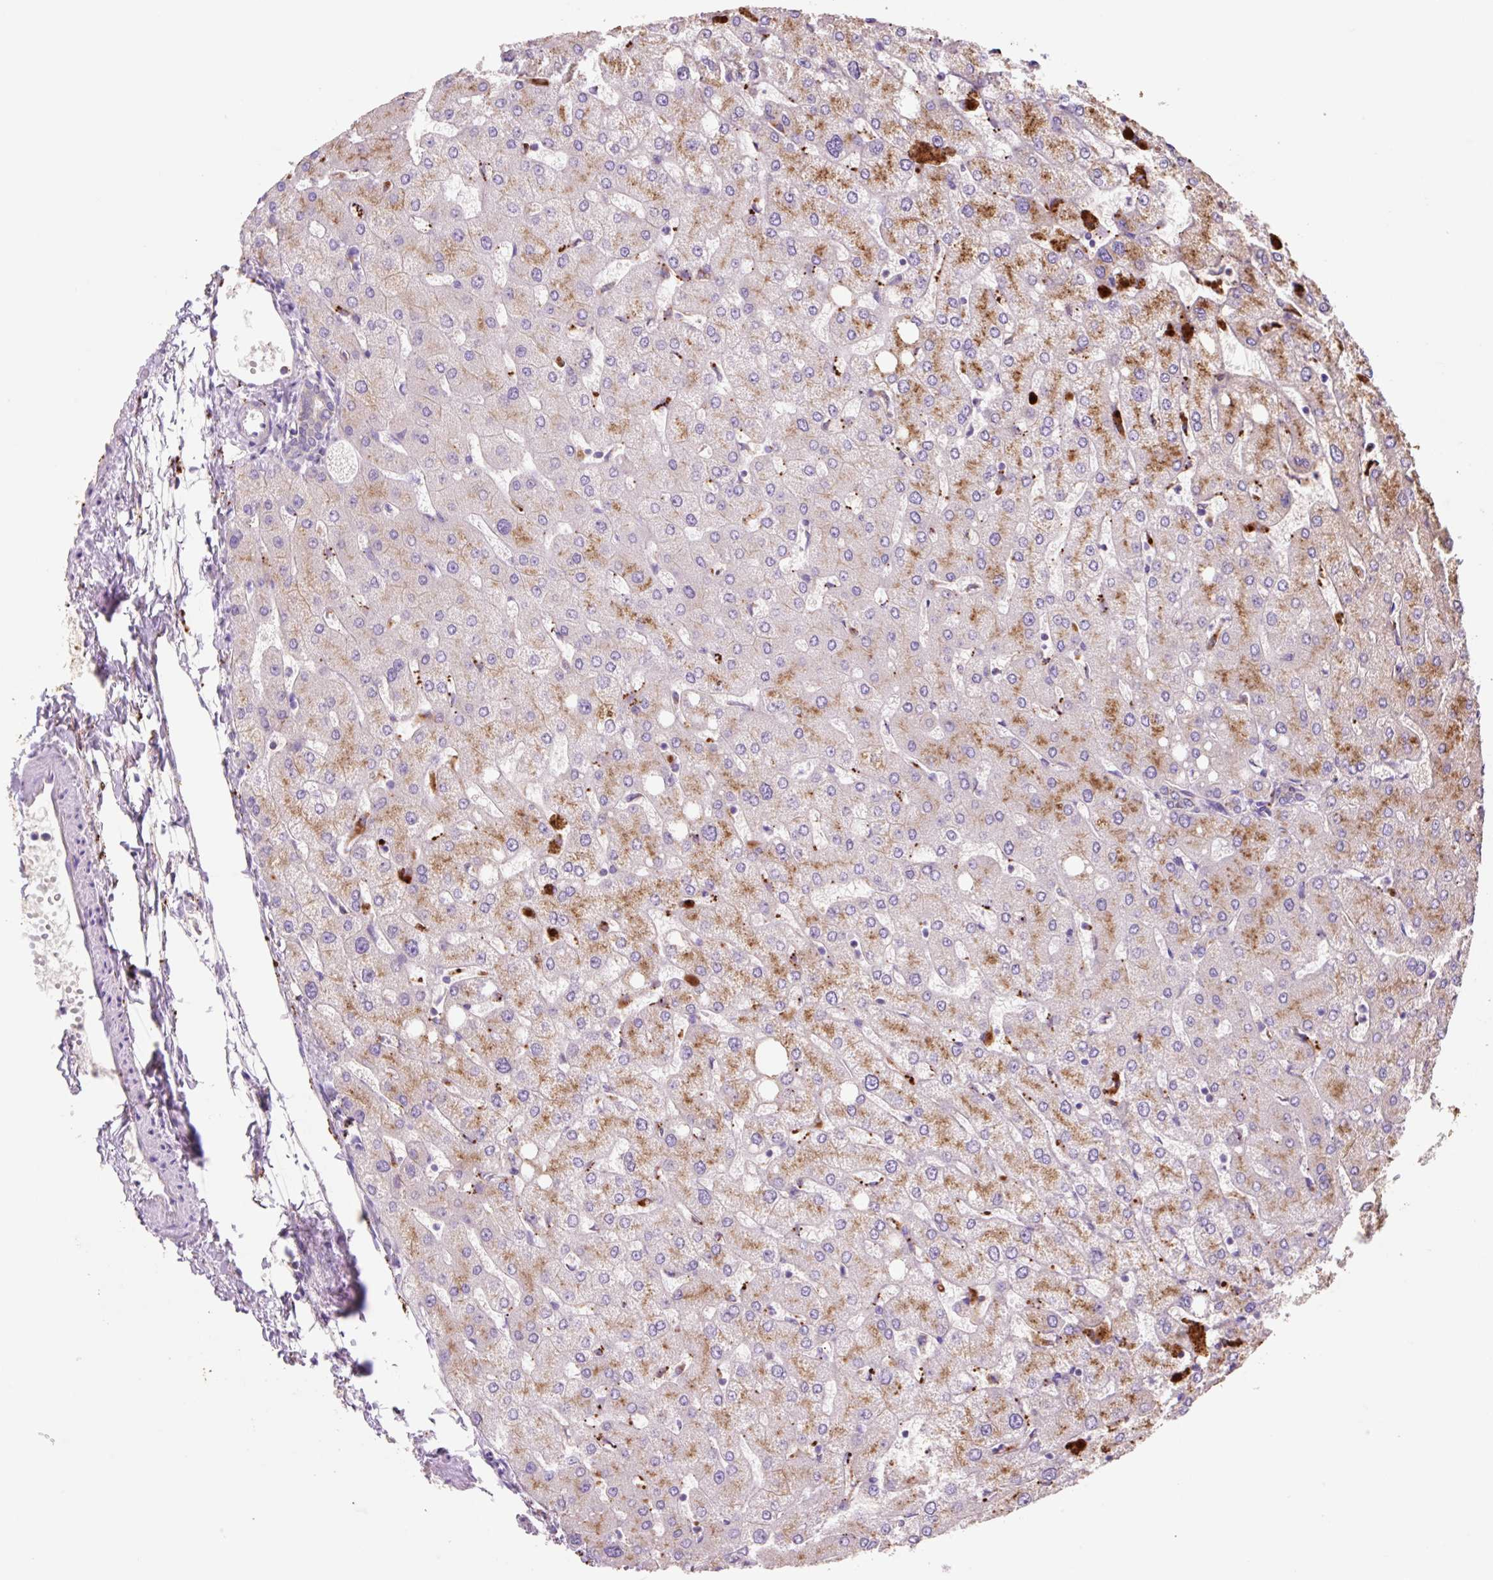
{"staining": {"intensity": "negative", "quantity": "none", "location": "none"}, "tissue": "liver", "cell_type": "Cholangiocytes", "image_type": "normal", "snomed": [{"axis": "morphology", "description": "Normal tissue, NOS"}, {"axis": "topography", "description": "Liver"}], "caption": "Immunohistochemical staining of unremarkable human liver shows no significant expression in cholangiocytes.", "gene": "HEXA", "patient": {"sex": "female", "age": 54}}